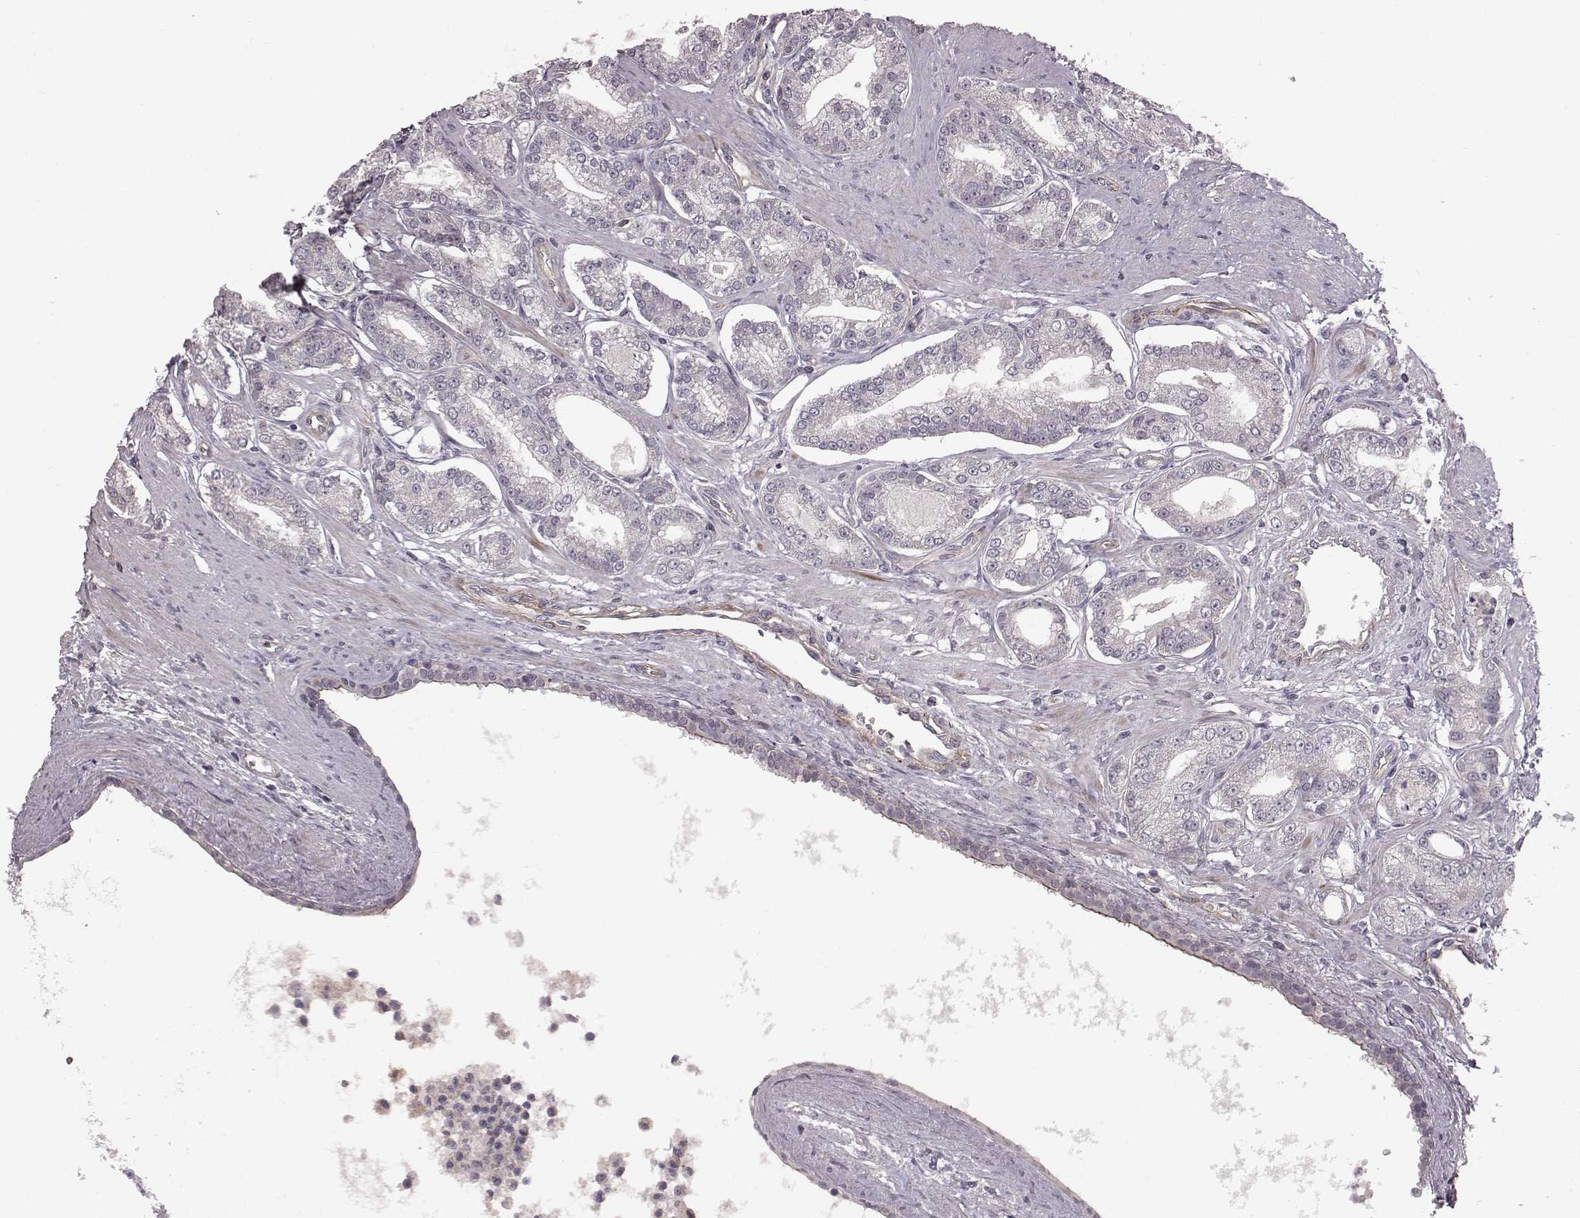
{"staining": {"intensity": "negative", "quantity": "none", "location": "none"}, "tissue": "prostate cancer", "cell_type": "Tumor cells", "image_type": "cancer", "snomed": [{"axis": "morphology", "description": "Adenocarcinoma, NOS"}, {"axis": "topography", "description": "Prostate"}], "caption": "A photomicrograph of prostate adenocarcinoma stained for a protein exhibits no brown staining in tumor cells.", "gene": "SLC22A18", "patient": {"sex": "male", "age": 71}}